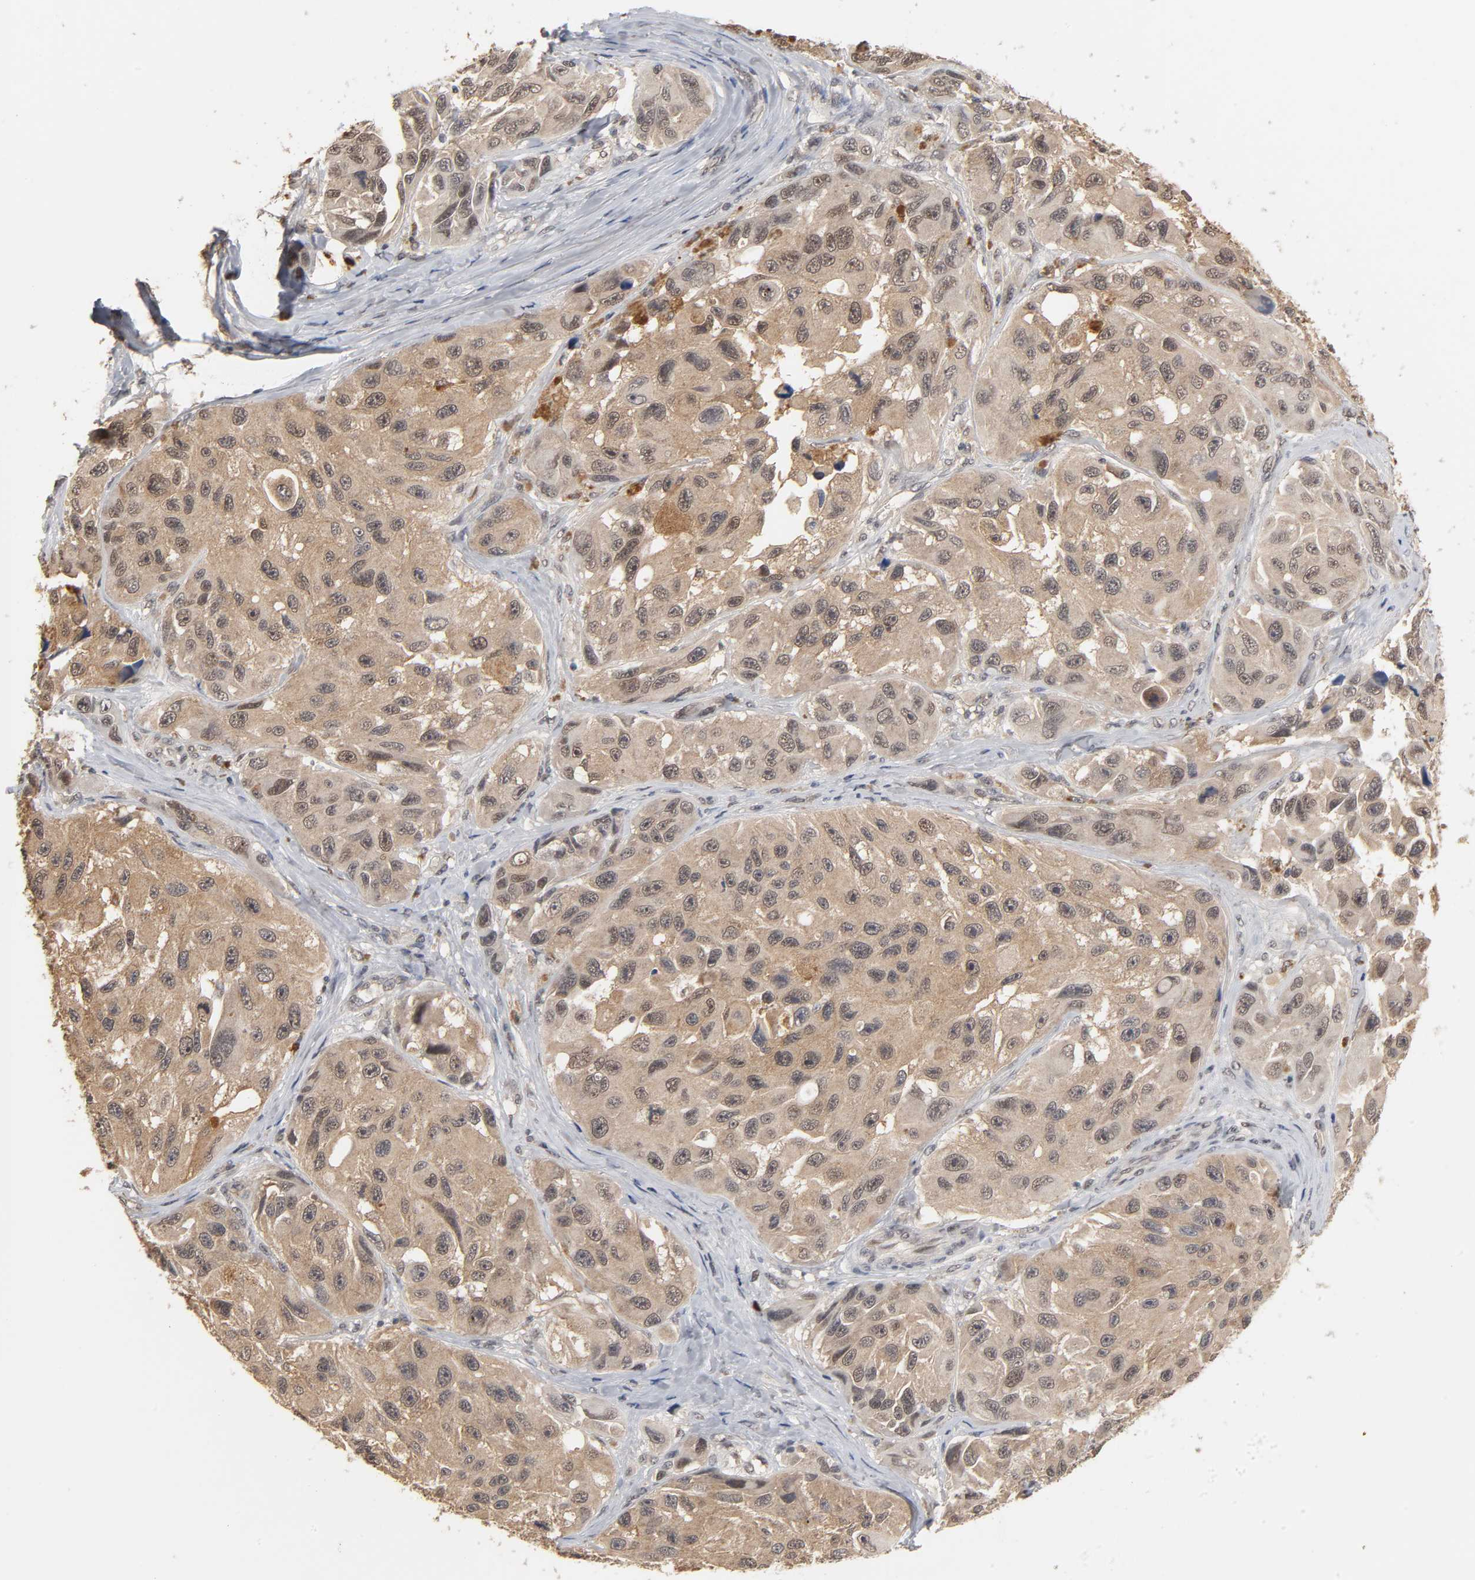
{"staining": {"intensity": "moderate", "quantity": ">75%", "location": "cytoplasmic/membranous,nuclear"}, "tissue": "melanoma", "cell_type": "Tumor cells", "image_type": "cancer", "snomed": [{"axis": "morphology", "description": "Malignant melanoma, NOS"}, {"axis": "topography", "description": "Skin"}], "caption": "IHC photomicrograph of melanoma stained for a protein (brown), which demonstrates medium levels of moderate cytoplasmic/membranous and nuclear expression in approximately >75% of tumor cells.", "gene": "HTR1E", "patient": {"sex": "female", "age": 73}}